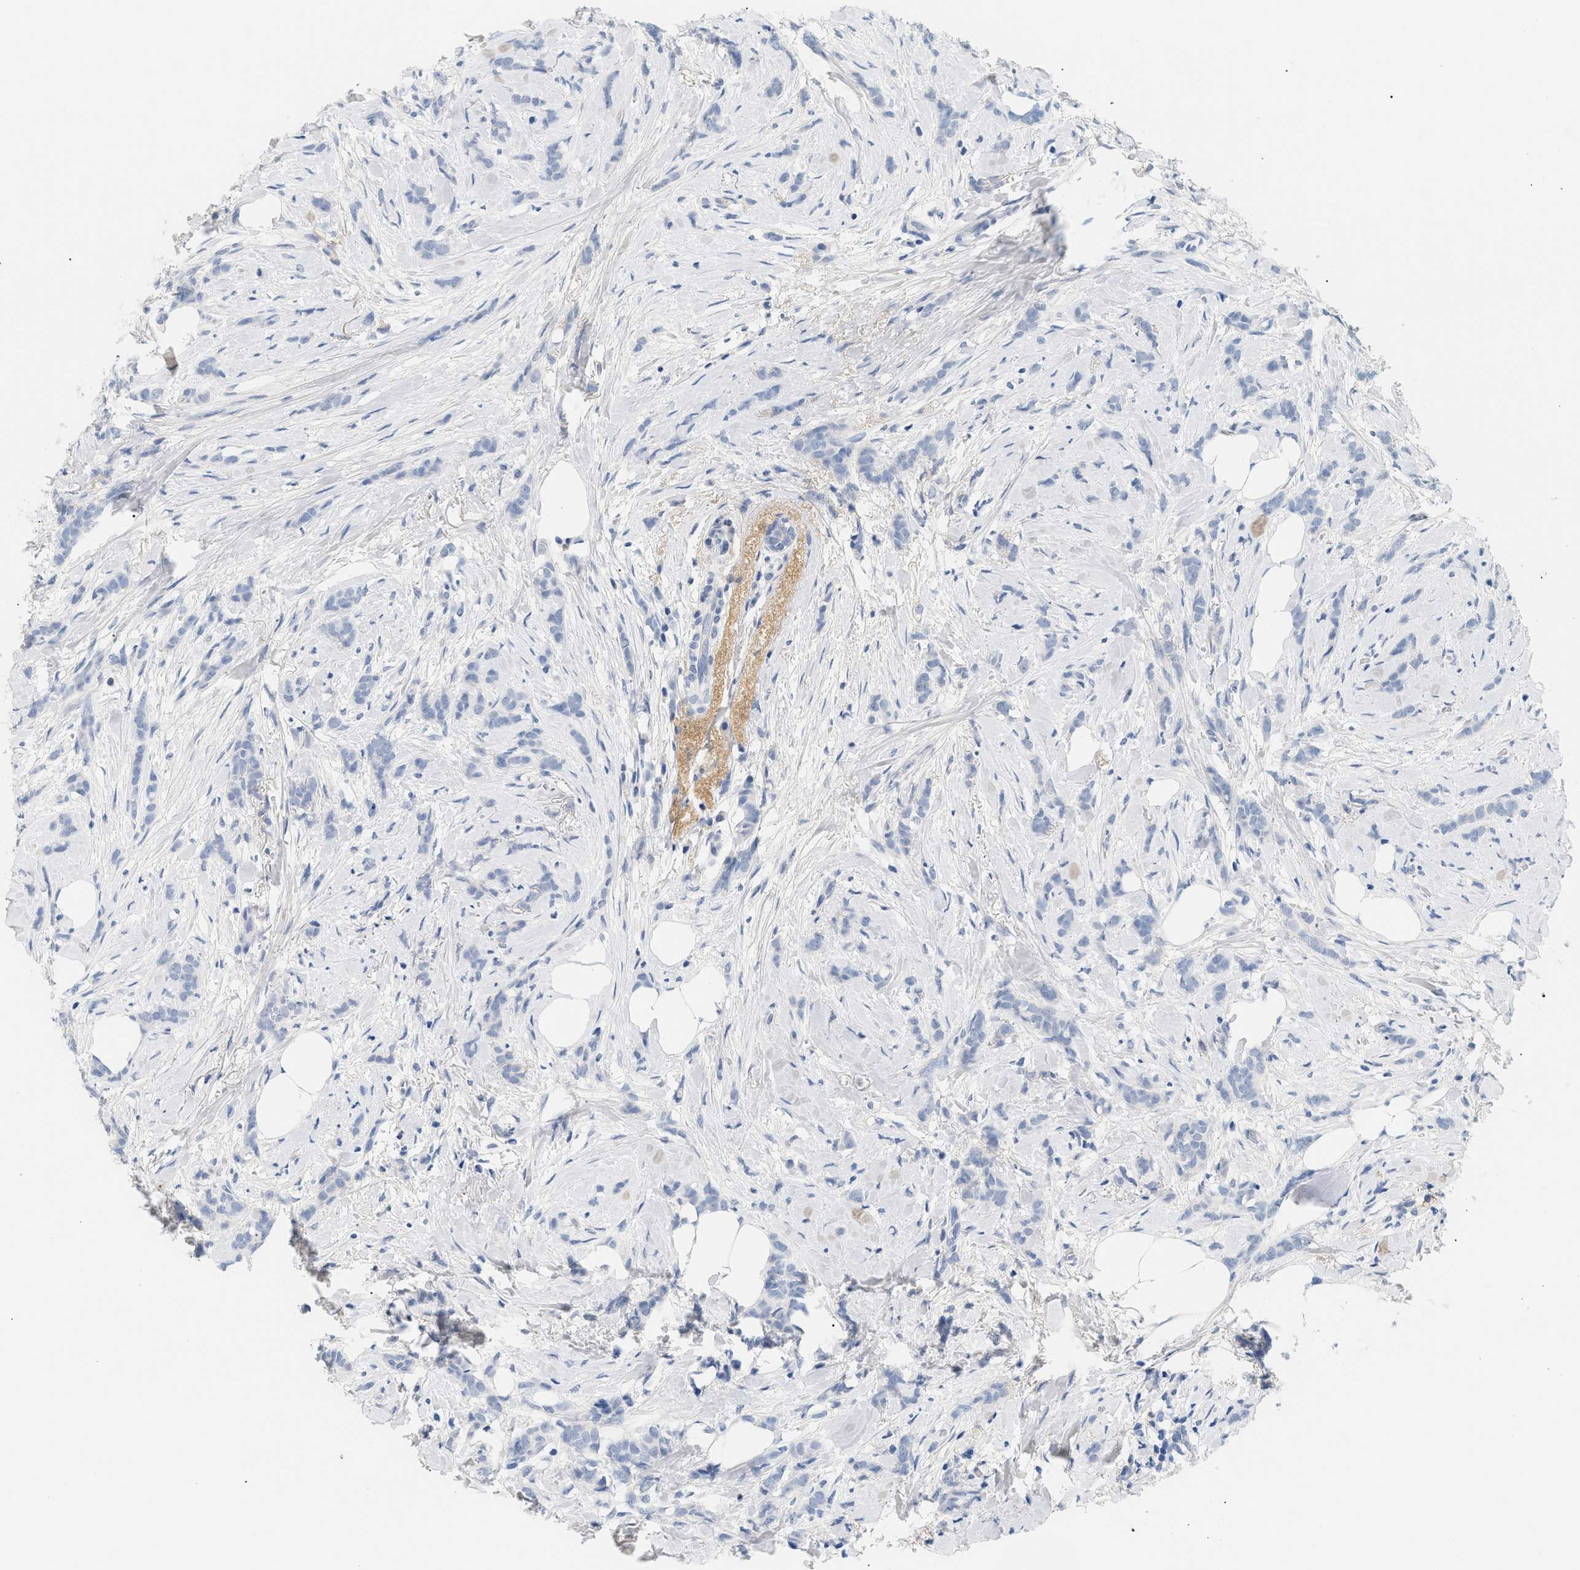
{"staining": {"intensity": "negative", "quantity": "none", "location": "none"}, "tissue": "breast cancer", "cell_type": "Tumor cells", "image_type": "cancer", "snomed": [{"axis": "morphology", "description": "Lobular carcinoma, in situ"}, {"axis": "morphology", "description": "Lobular carcinoma"}, {"axis": "topography", "description": "Breast"}], "caption": "Tumor cells show no significant expression in breast lobular carcinoma in situ.", "gene": "CFH", "patient": {"sex": "female", "age": 41}}